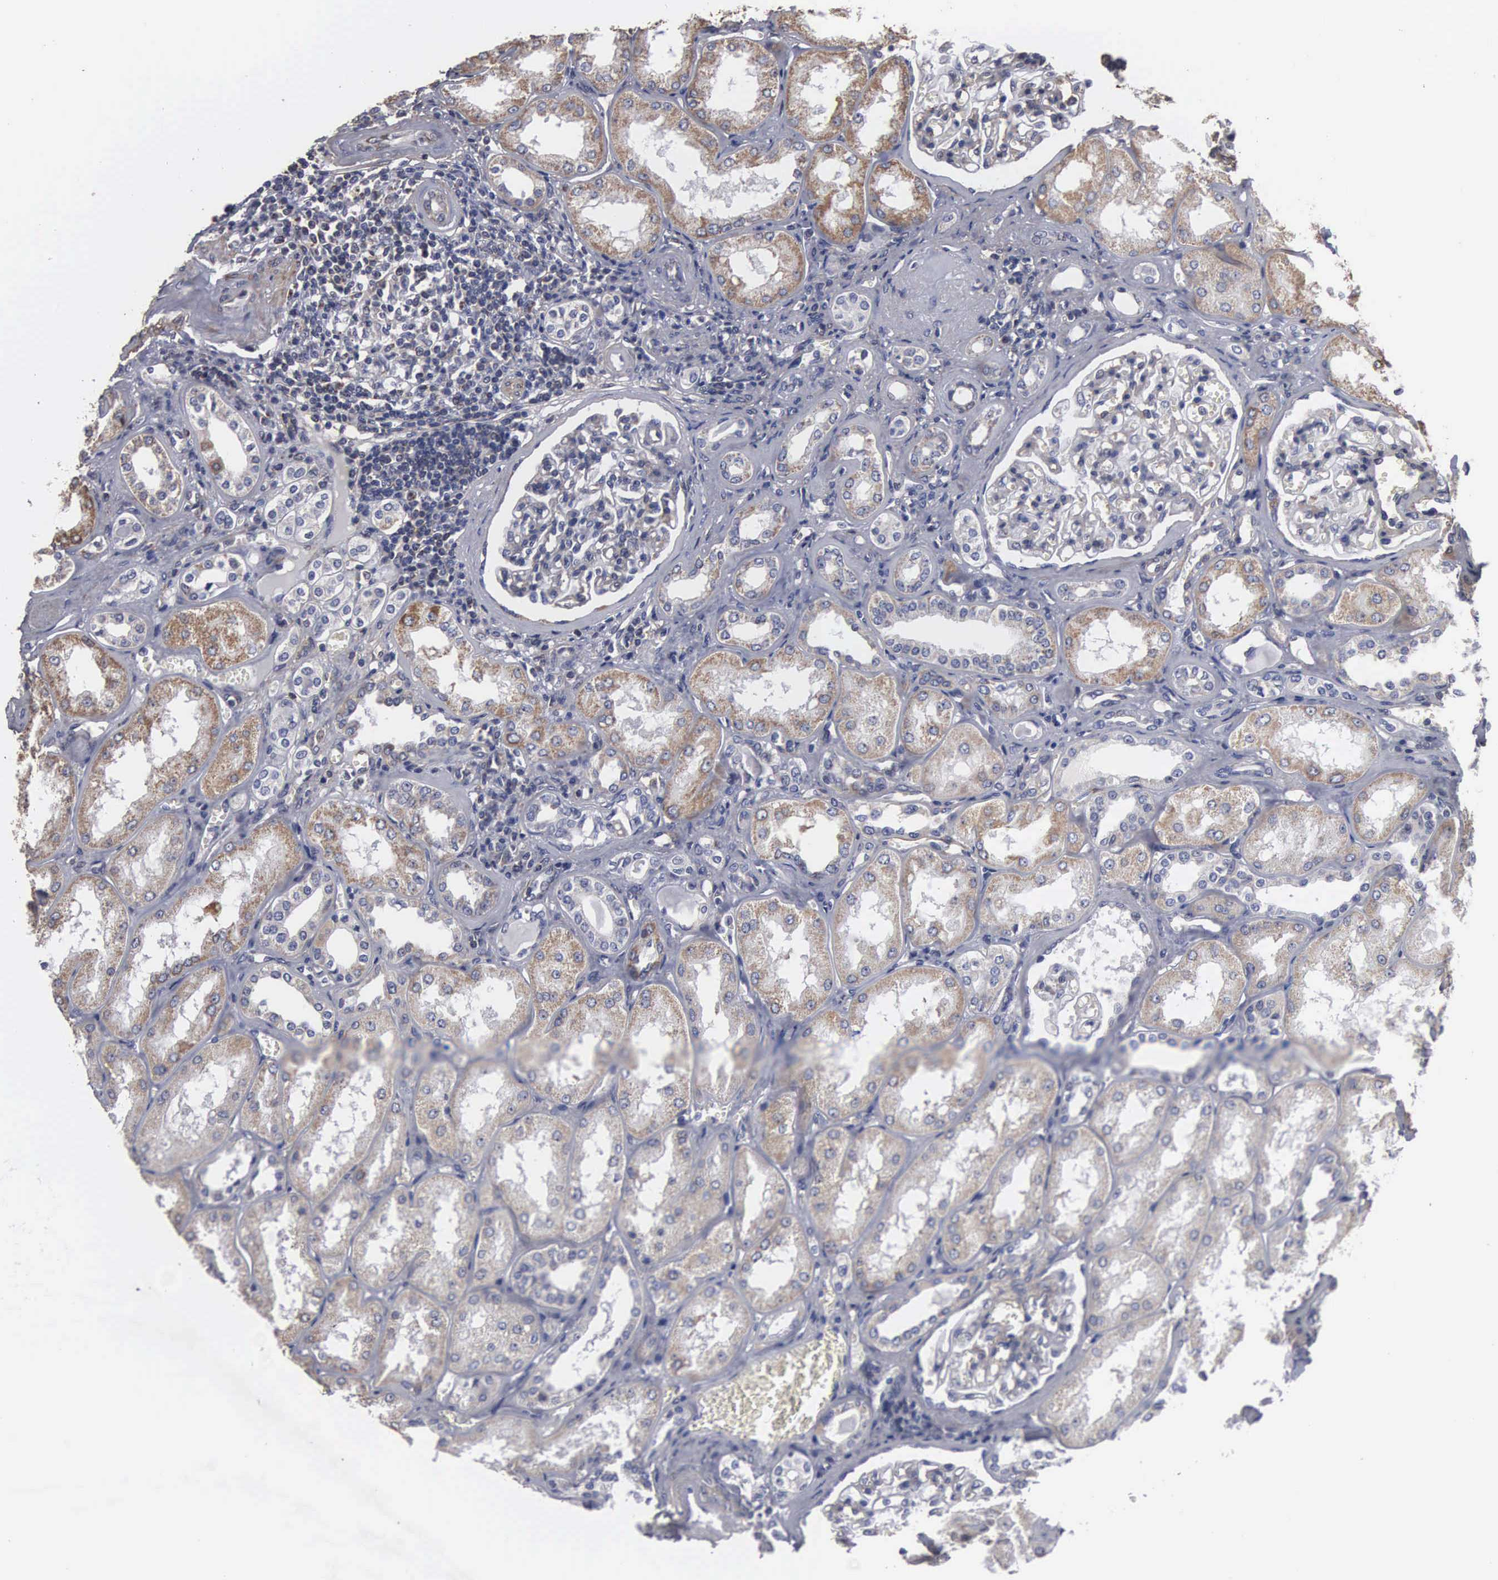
{"staining": {"intensity": "negative", "quantity": "none", "location": "none"}, "tissue": "kidney", "cell_type": "Cells in glomeruli", "image_type": "normal", "snomed": [{"axis": "morphology", "description": "Normal tissue, NOS"}, {"axis": "topography", "description": "Kidney"}], "caption": "Micrograph shows no significant protein positivity in cells in glomeruli of benign kidney.", "gene": "NGDN", "patient": {"sex": "male", "age": 61}}